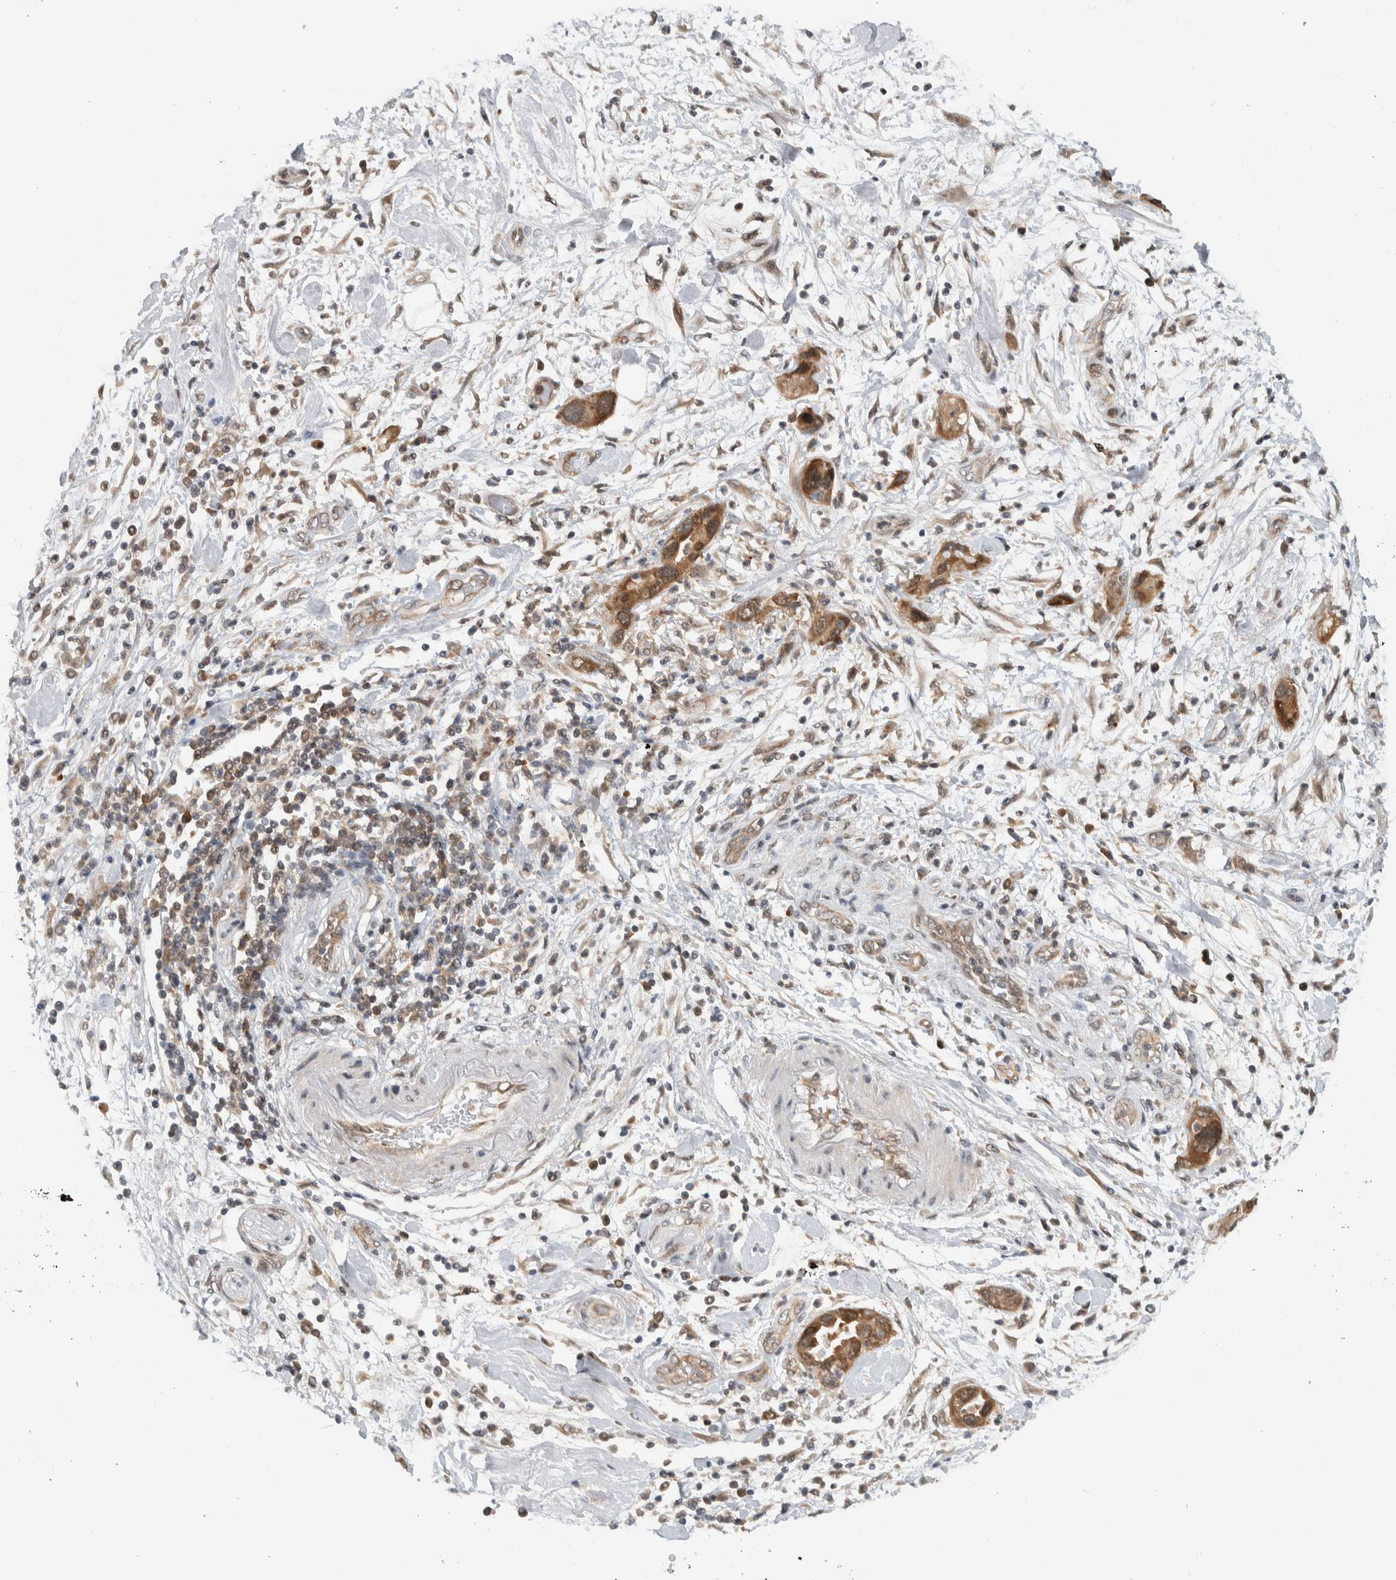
{"staining": {"intensity": "moderate", "quantity": ">75%", "location": "cytoplasmic/membranous"}, "tissue": "pancreatic cancer", "cell_type": "Tumor cells", "image_type": "cancer", "snomed": [{"axis": "morphology", "description": "Adenocarcinoma, NOS"}, {"axis": "topography", "description": "Pancreas"}], "caption": "Protein staining of pancreatic adenocarcinoma tissue exhibits moderate cytoplasmic/membranous expression in about >75% of tumor cells. (DAB (3,3'-diaminobenzidine) IHC with brightfield microscopy, high magnification).", "gene": "CCDC43", "patient": {"sex": "female", "age": 70}}